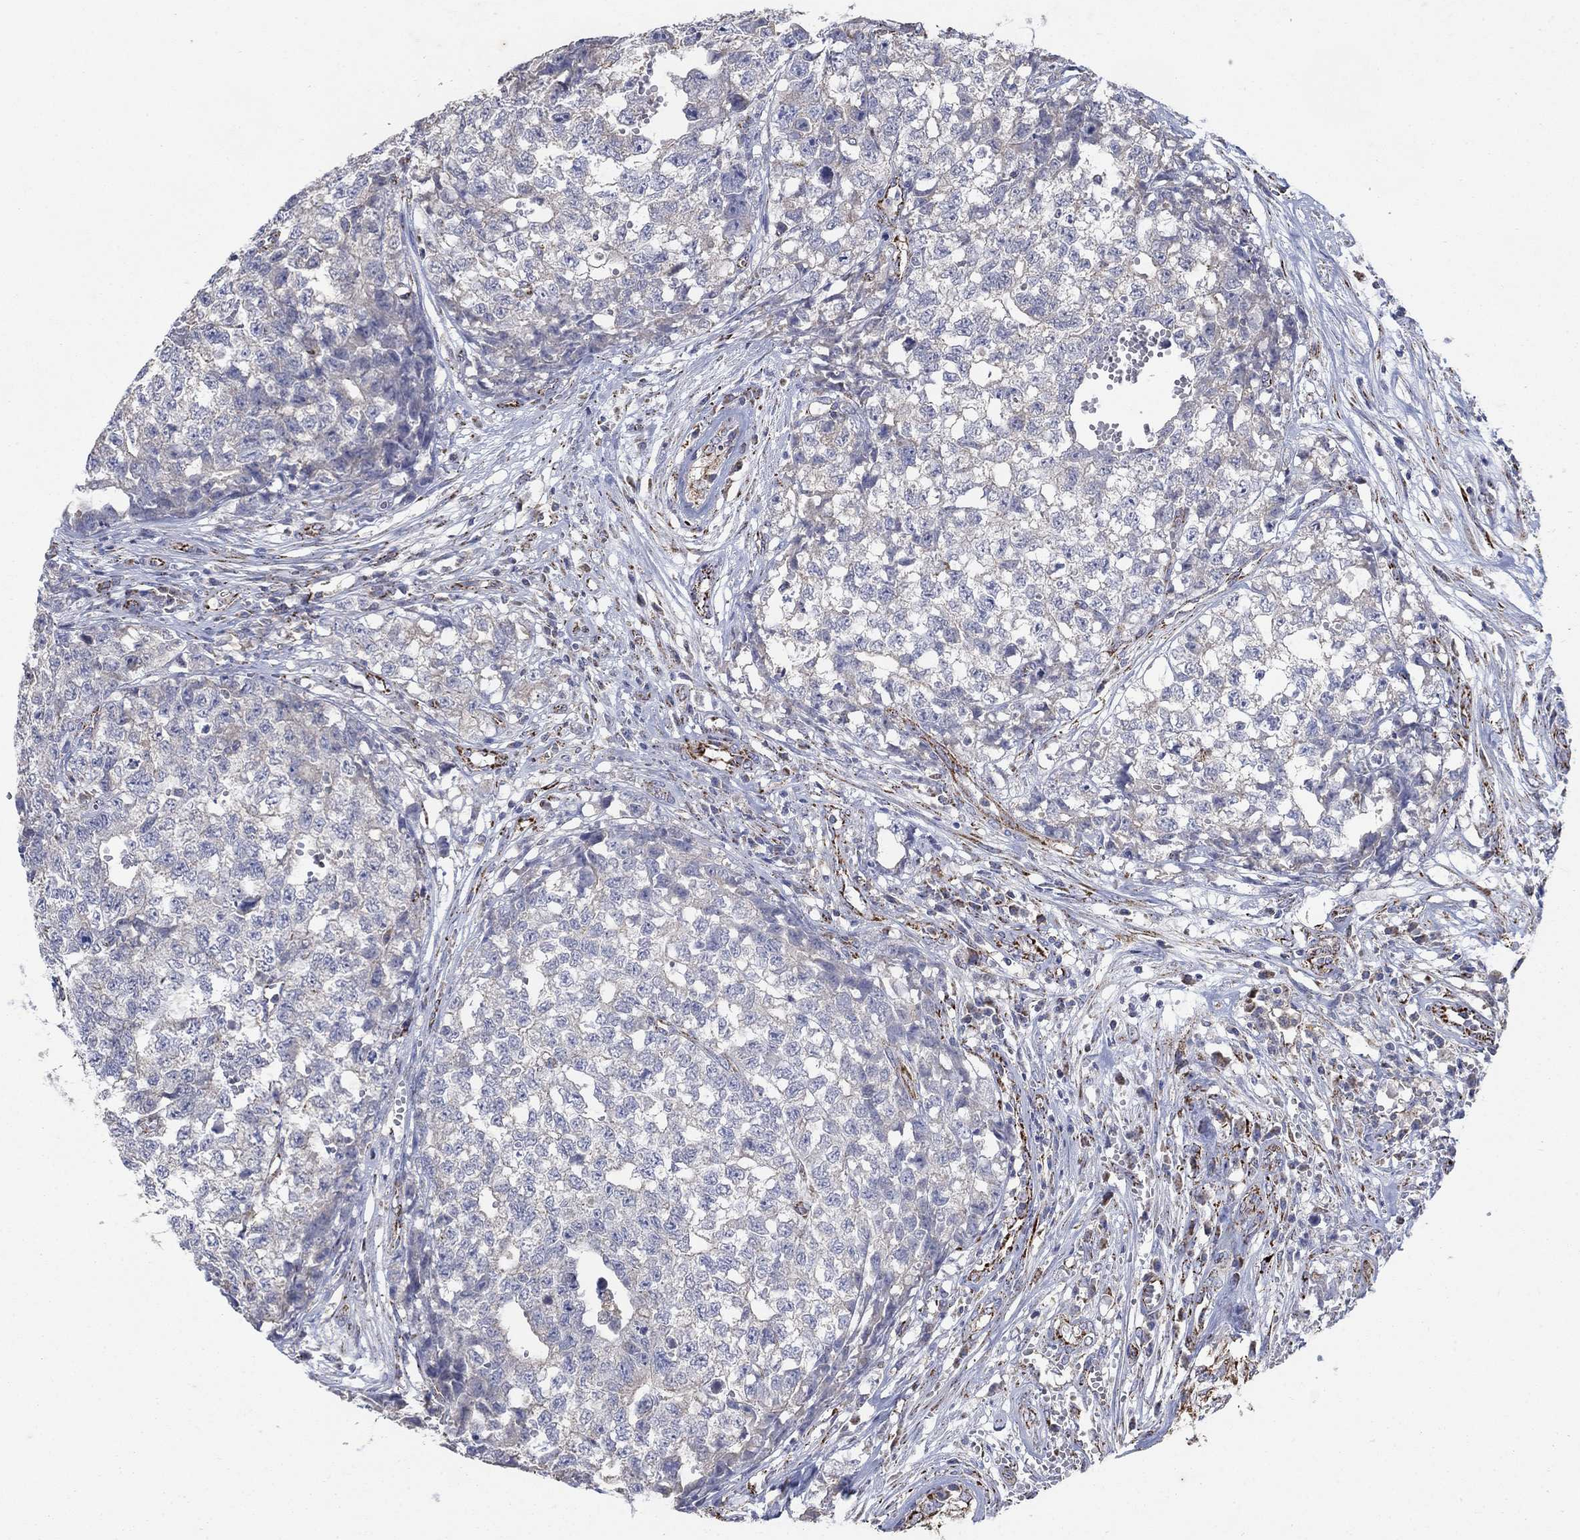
{"staining": {"intensity": "negative", "quantity": "none", "location": "none"}, "tissue": "testis cancer", "cell_type": "Tumor cells", "image_type": "cancer", "snomed": [{"axis": "morphology", "description": "Seminoma, NOS"}, {"axis": "morphology", "description": "Carcinoma, Embryonal, NOS"}, {"axis": "topography", "description": "Testis"}], "caption": "DAB (3,3'-diaminobenzidine) immunohistochemical staining of human embryonal carcinoma (testis) shows no significant expression in tumor cells.", "gene": "PNPLA2", "patient": {"sex": "male", "age": 22}}